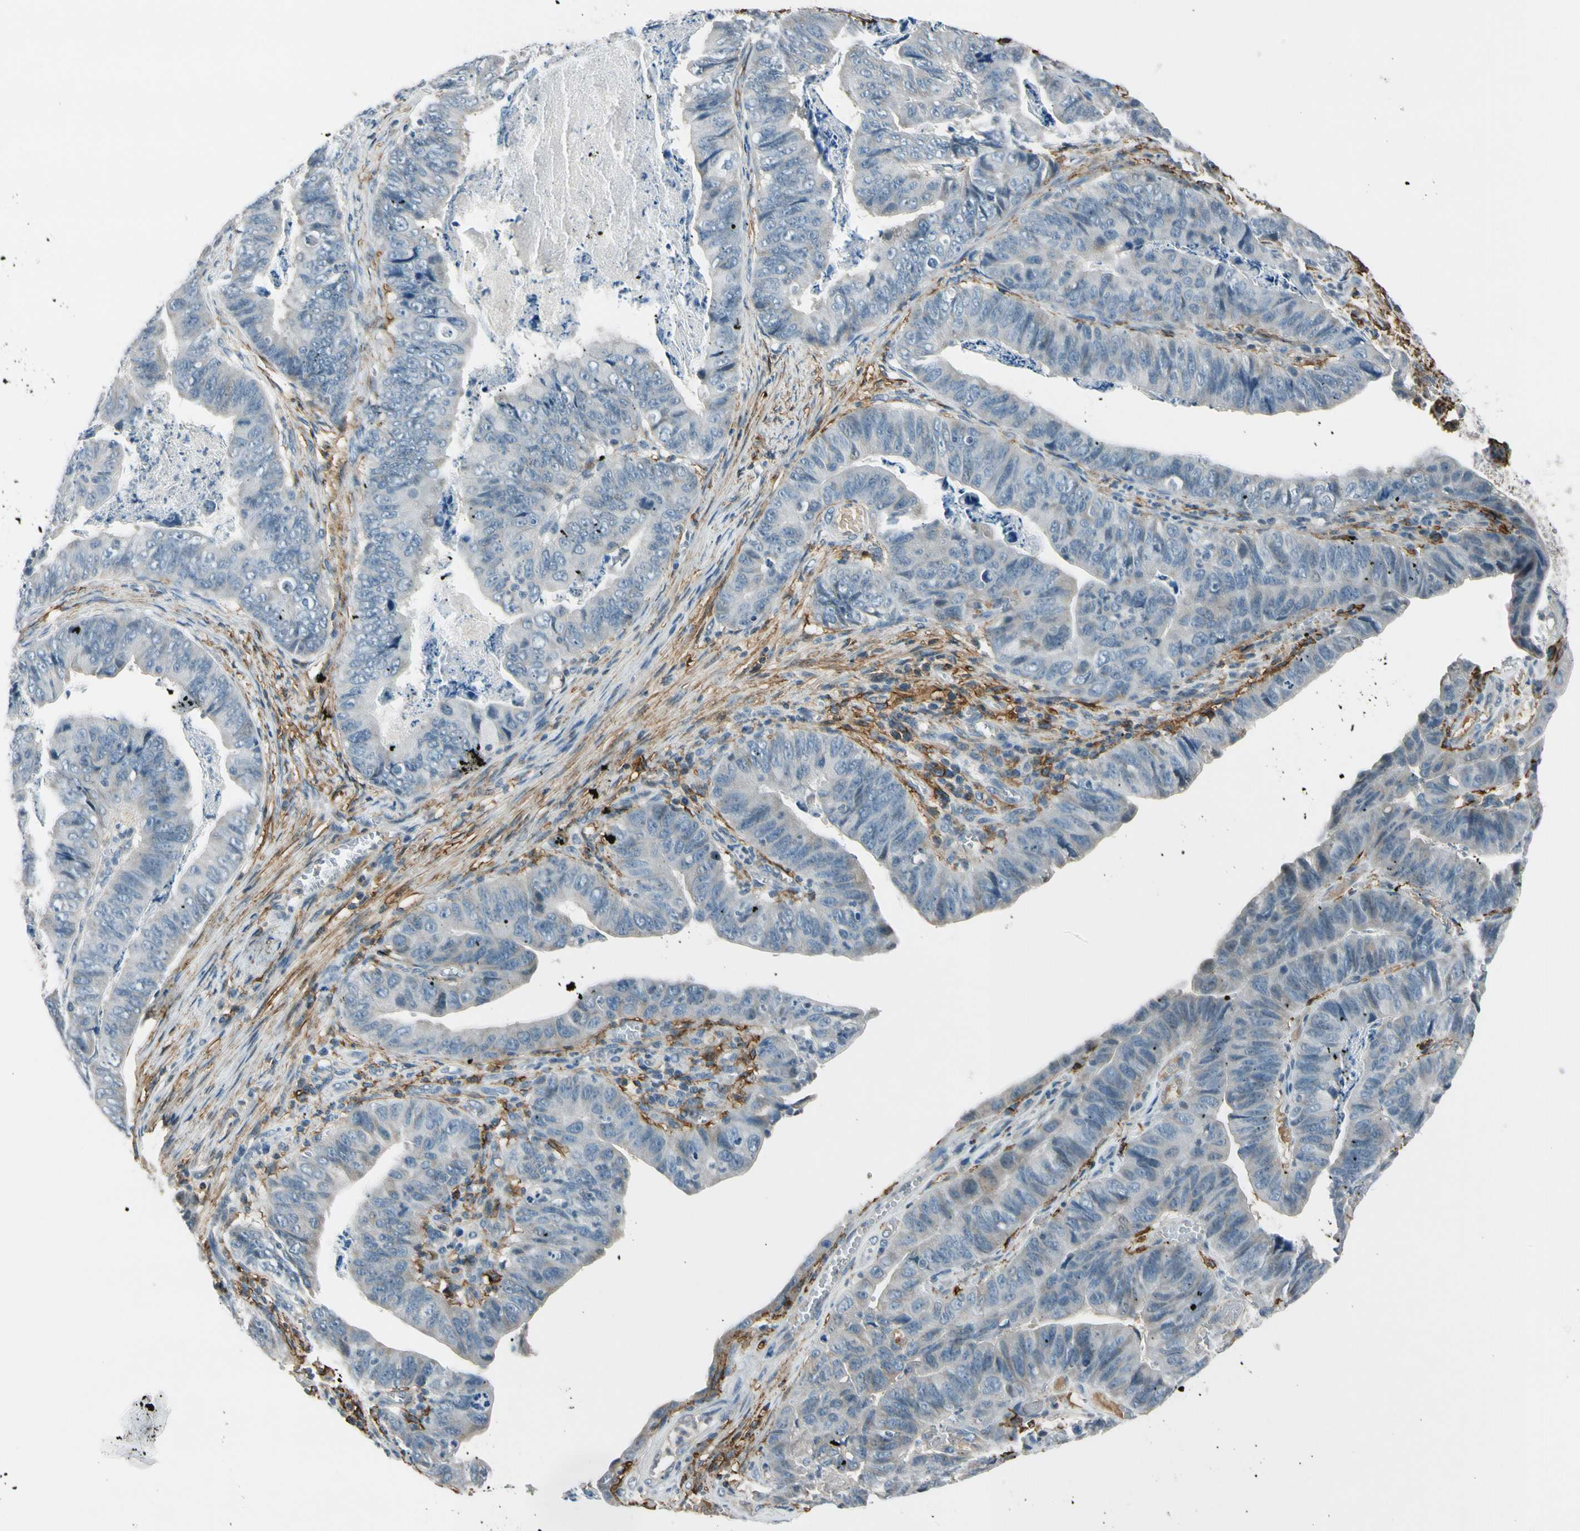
{"staining": {"intensity": "negative", "quantity": "none", "location": "none"}, "tissue": "stomach cancer", "cell_type": "Tumor cells", "image_type": "cancer", "snomed": [{"axis": "morphology", "description": "Adenocarcinoma, NOS"}, {"axis": "topography", "description": "Stomach, lower"}], "caption": "Adenocarcinoma (stomach) stained for a protein using IHC exhibits no positivity tumor cells.", "gene": "PDPN", "patient": {"sex": "male", "age": 77}}